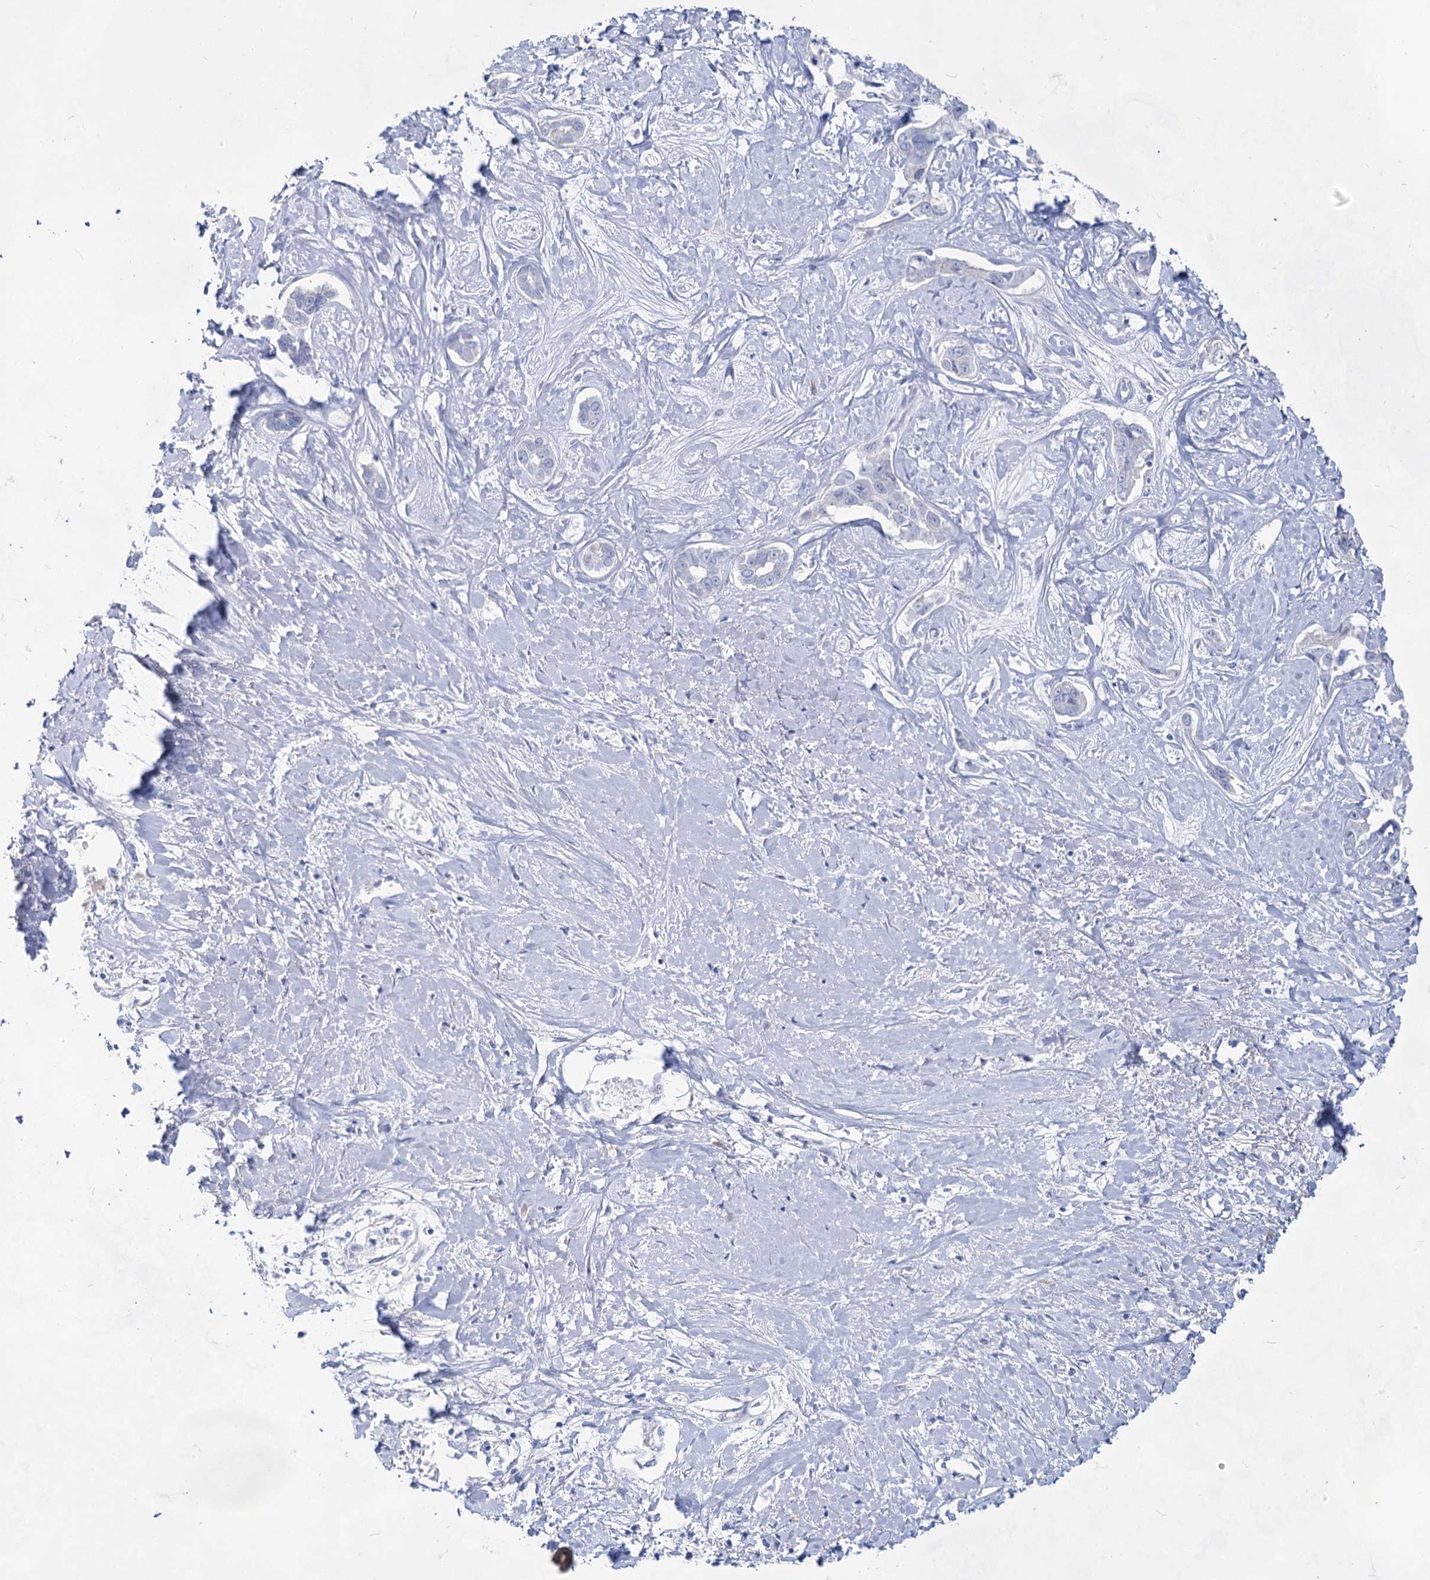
{"staining": {"intensity": "negative", "quantity": "none", "location": "none"}, "tissue": "liver cancer", "cell_type": "Tumor cells", "image_type": "cancer", "snomed": [{"axis": "morphology", "description": "Cholangiocarcinoma"}, {"axis": "topography", "description": "Liver"}], "caption": "The image displays no staining of tumor cells in liver cancer.", "gene": "ACRV1", "patient": {"sex": "male", "age": 59}}